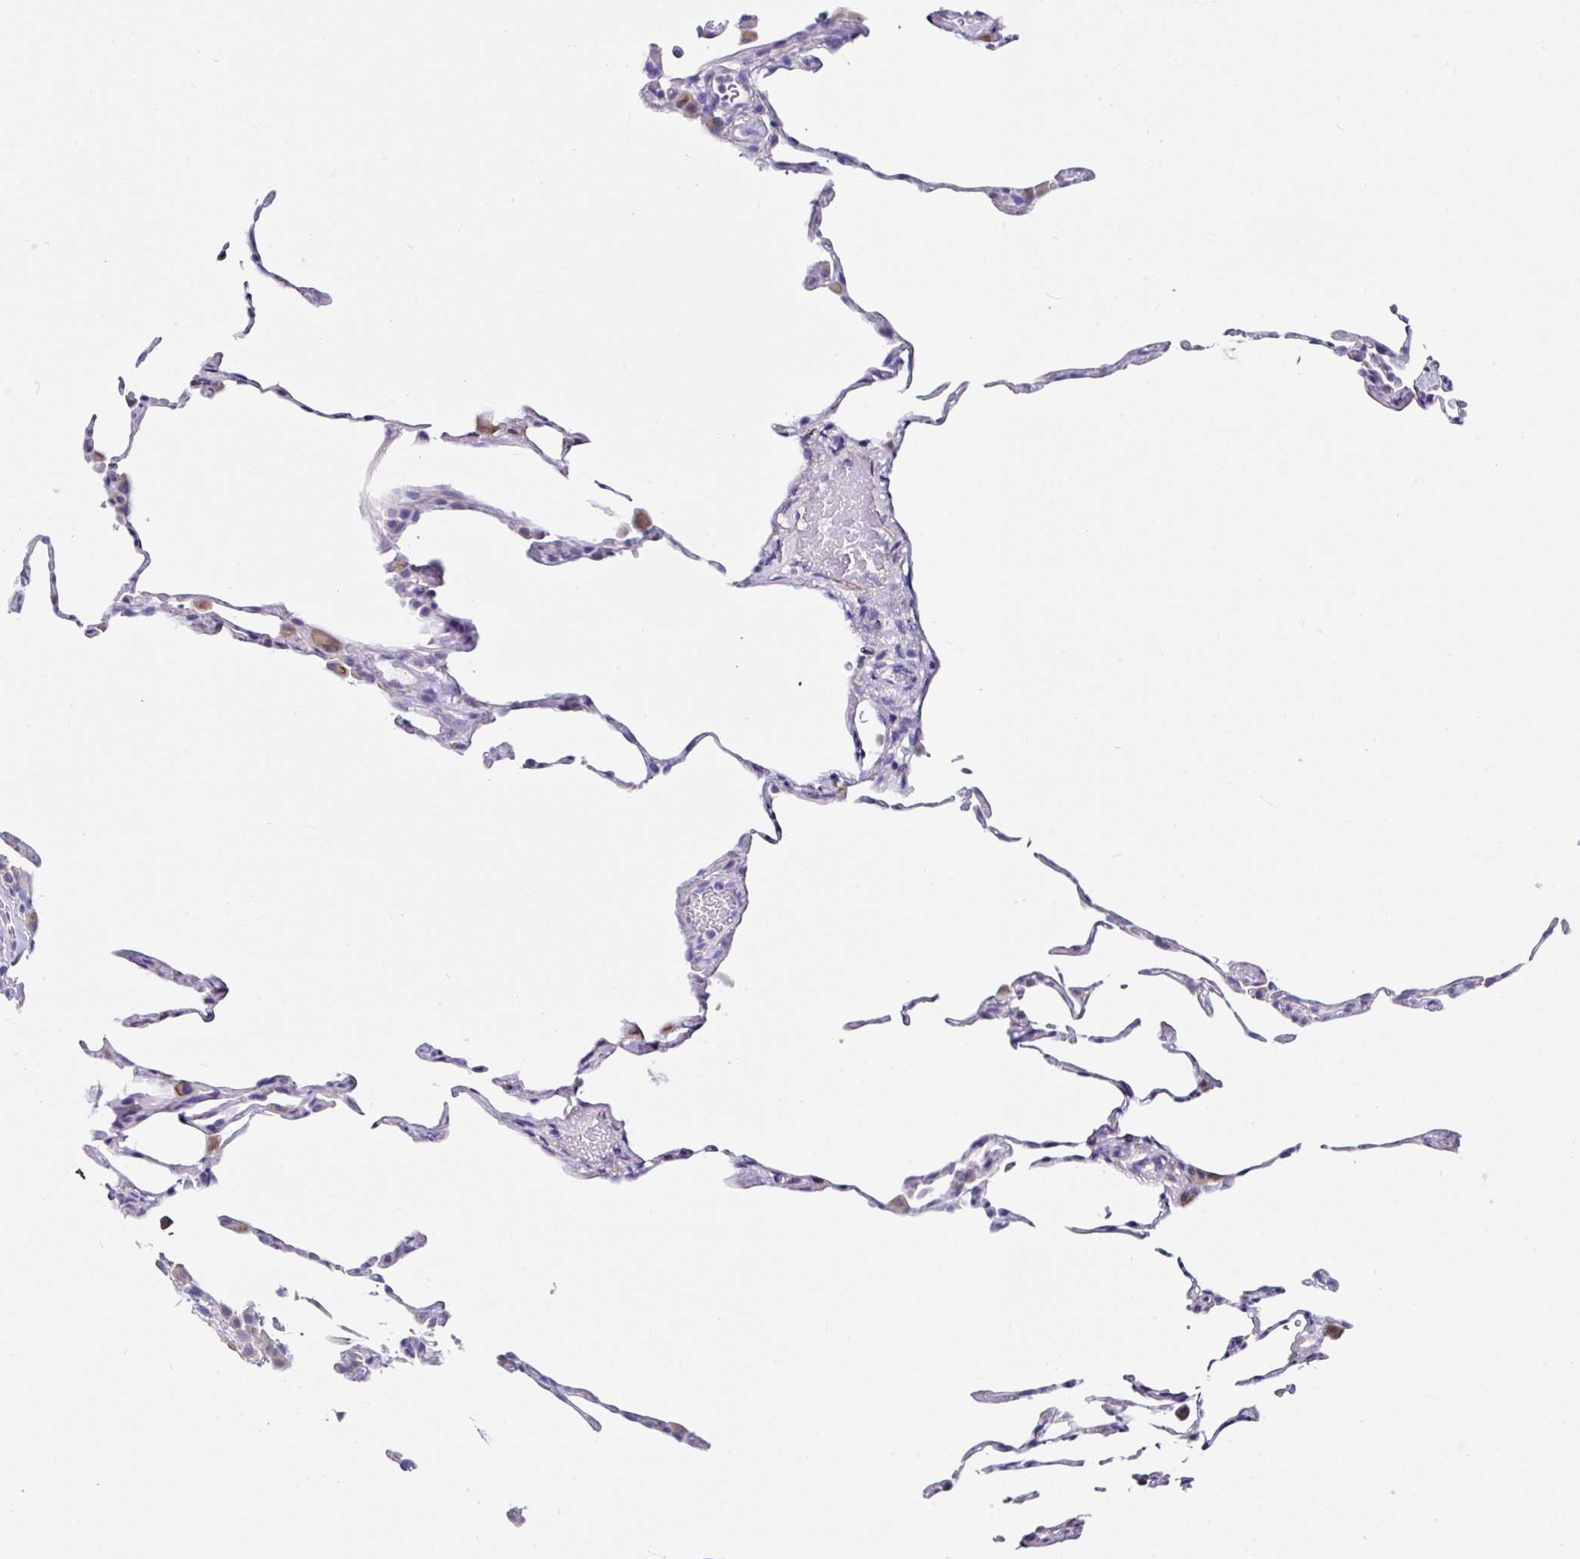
{"staining": {"intensity": "negative", "quantity": "none", "location": "none"}, "tissue": "lung", "cell_type": "Alveolar cells", "image_type": "normal", "snomed": [{"axis": "morphology", "description": "Normal tissue, NOS"}, {"axis": "topography", "description": "Lung"}], "caption": "IHC histopathology image of normal lung stained for a protein (brown), which reveals no staining in alveolar cells.", "gene": "TMPRSS11E", "patient": {"sex": "female", "age": 57}}